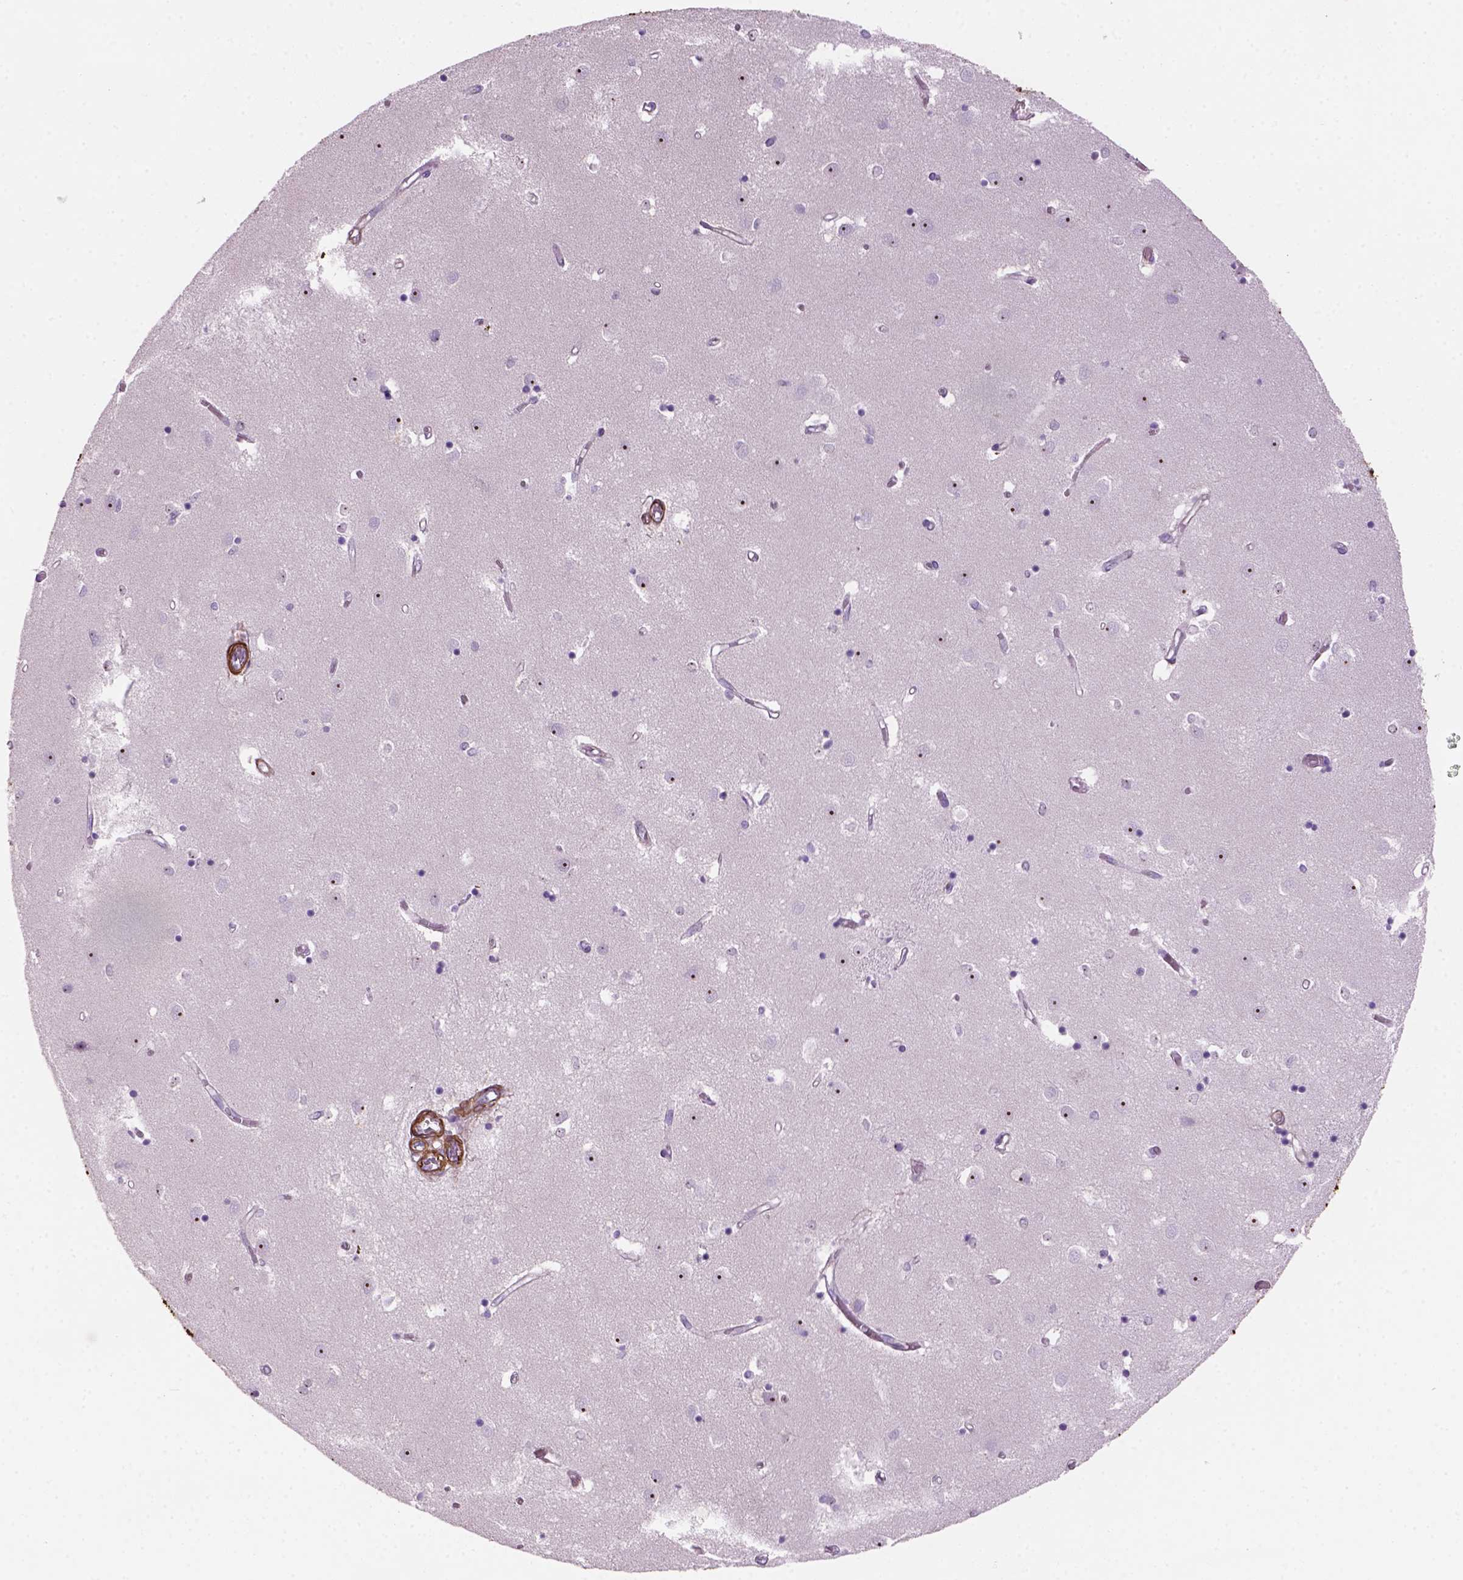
{"staining": {"intensity": "weak", "quantity": "<25%", "location": "nuclear"}, "tissue": "caudate", "cell_type": "Glial cells", "image_type": "normal", "snomed": [{"axis": "morphology", "description": "Normal tissue, NOS"}, {"axis": "topography", "description": "Lateral ventricle wall"}], "caption": "A high-resolution micrograph shows immunohistochemistry staining of benign caudate, which shows no significant positivity in glial cells.", "gene": "RRS1", "patient": {"sex": "male", "age": 54}}